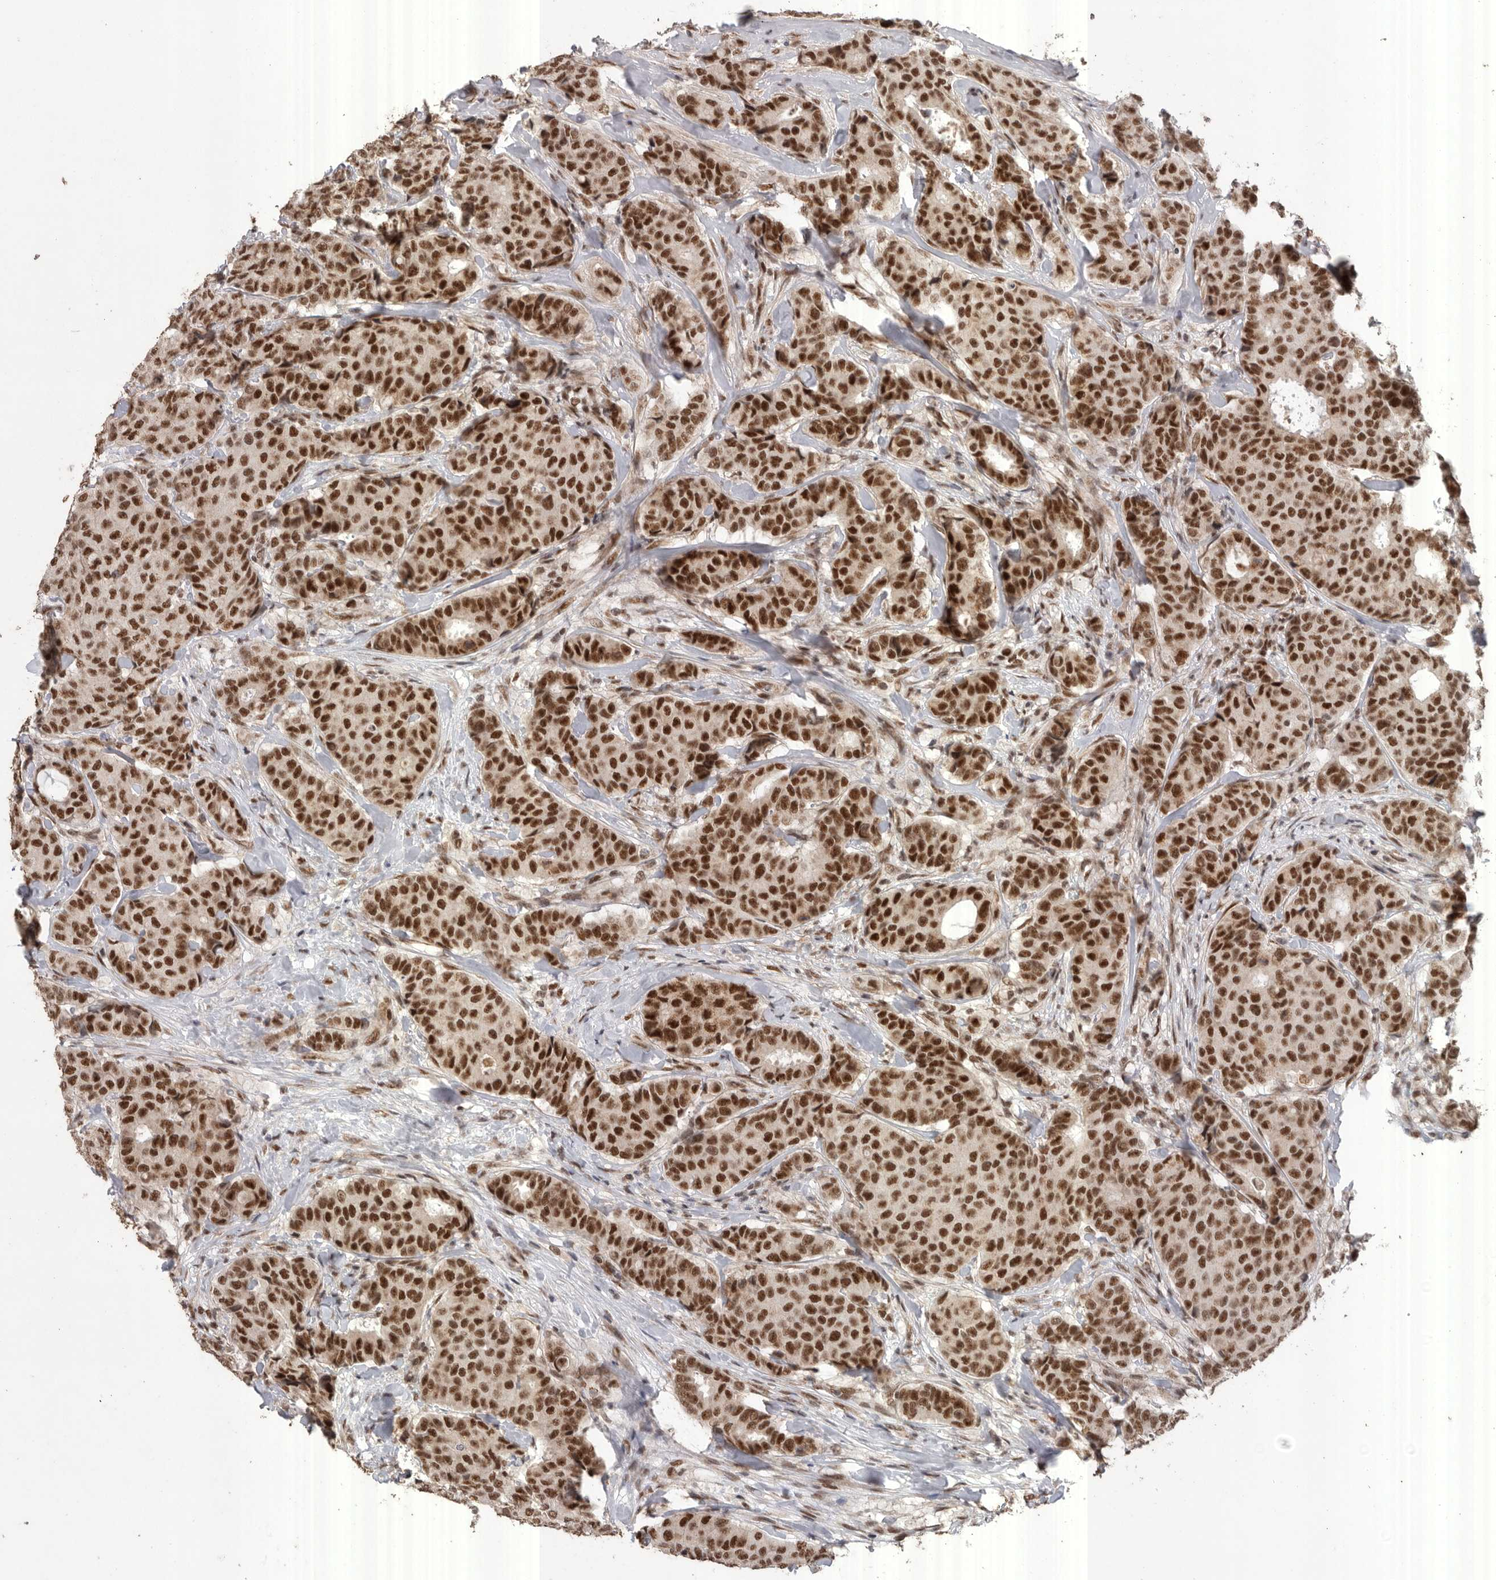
{"staining": {"intensity": "strong", "quantity": ">75%", "location": "nuclear"}, "tissue": "breast cancer", "cell_type": "Tumor cells", "image_type": "cancer", "snomed": [{"axis": "morphology", "description": "Duct carcinoma"}, {"axis": "topography", "description": "Breast"}], "caption": "Invasive ductal carcinoma (breast) stained with immunohistochemistry (IHC) exhibits strong nuclear expression in about >75% of tumor cells.", "gene": "PPP1R10", "patient": {"sex": "female", "age": 75}}